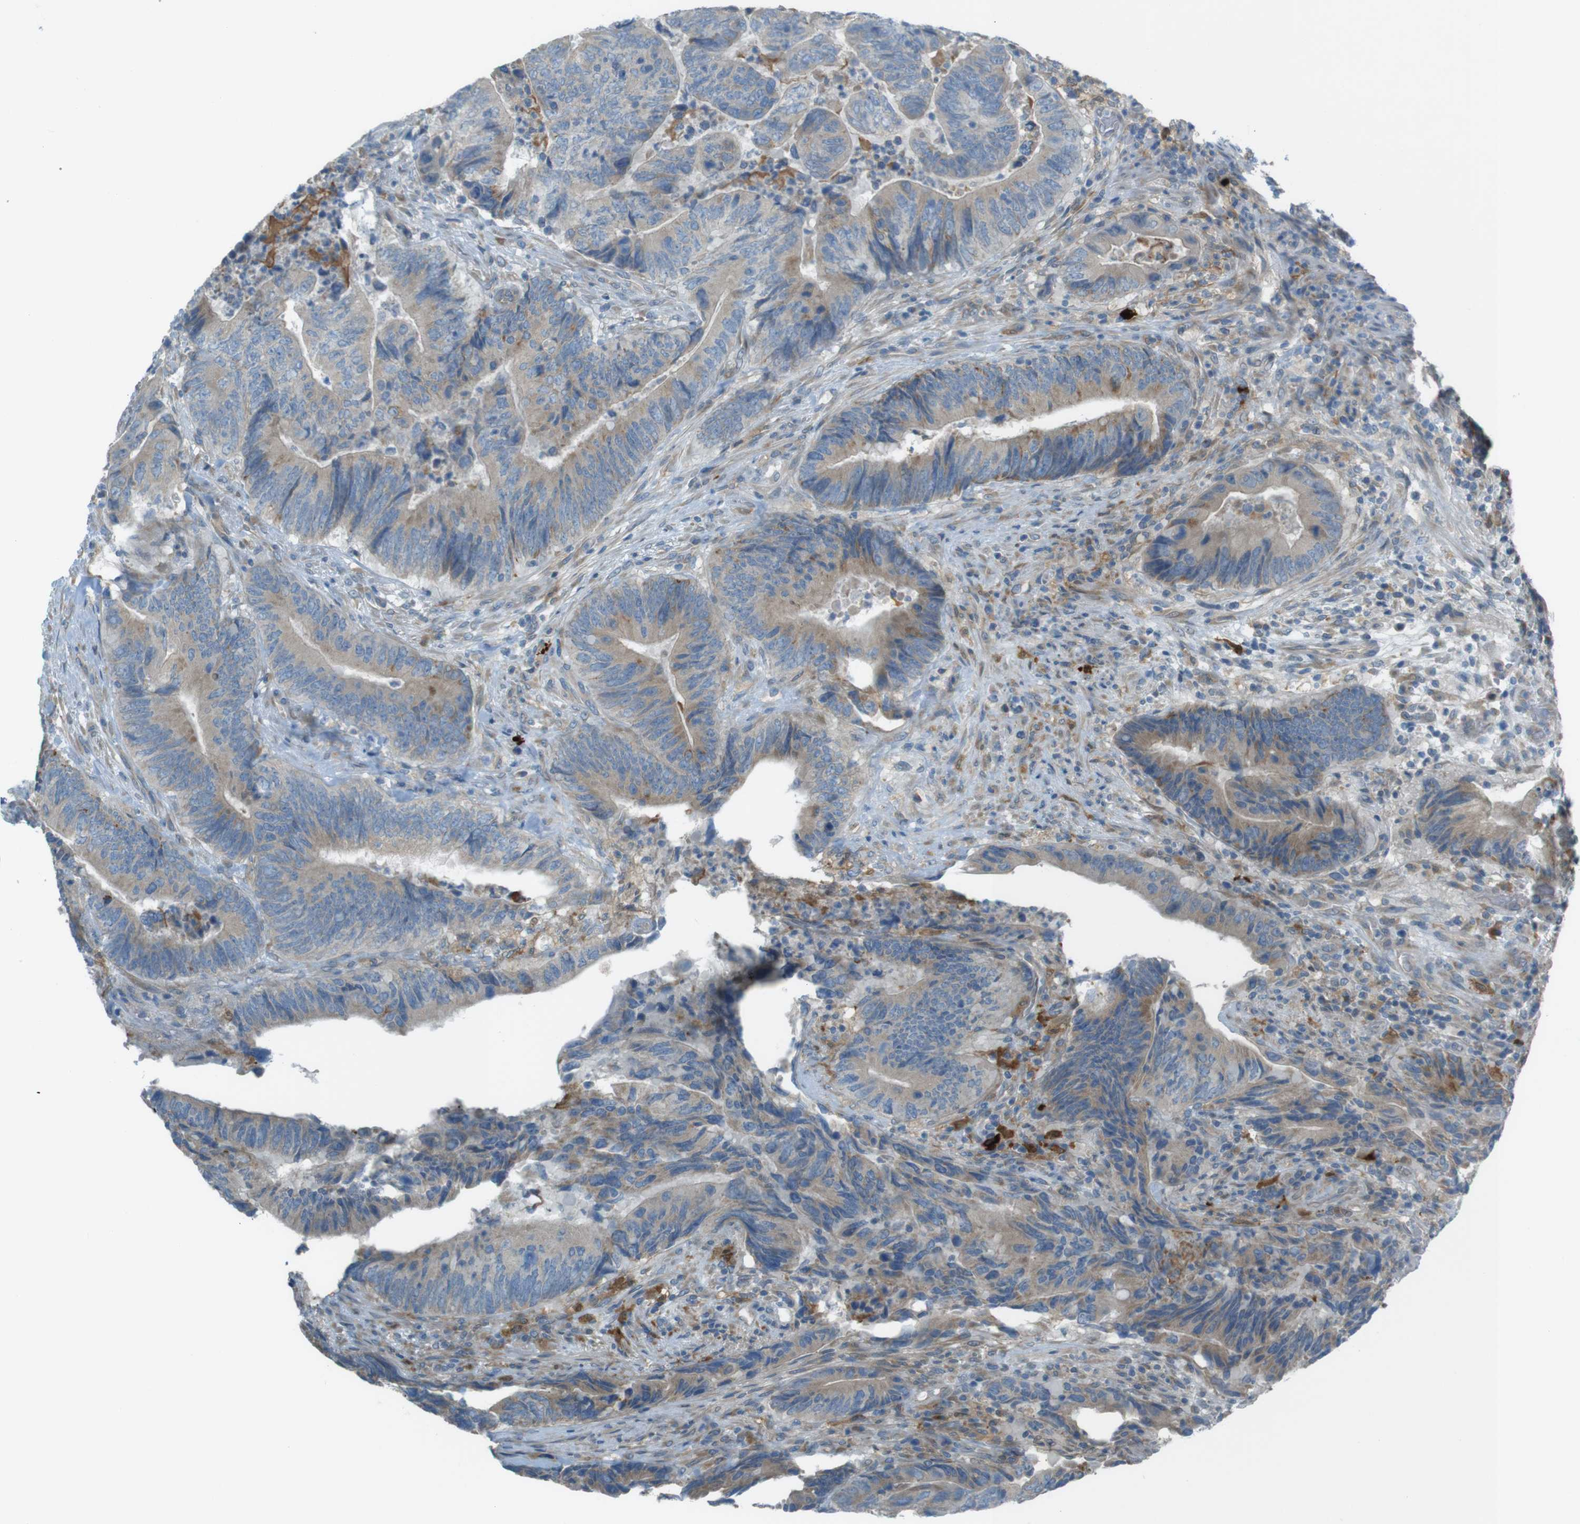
{"staining": {"intensity": "weak", "quantity": ">75%", "location": "cytoplasmic/membranous"}, "tissue": "colorectal cancer", "cell_type": "Tumor cells", "image_type": "cancer", "snomed": [{"axis": "morphology", "description": "Normal tissue, NOS"}, {"axis": "morphology", "description": "Adenocarcinoma, NOS"}, {"axis": "topography", "description": "Colon"}], "caption": "A low amount of weak cytoplasmic/membranous positivity is appreciated in approximately >75% of tumor cells in colorectal adenocarcinoma tissue.", "gene": "TMEM41B", "patient": {"sex": "male", "age": 56}}